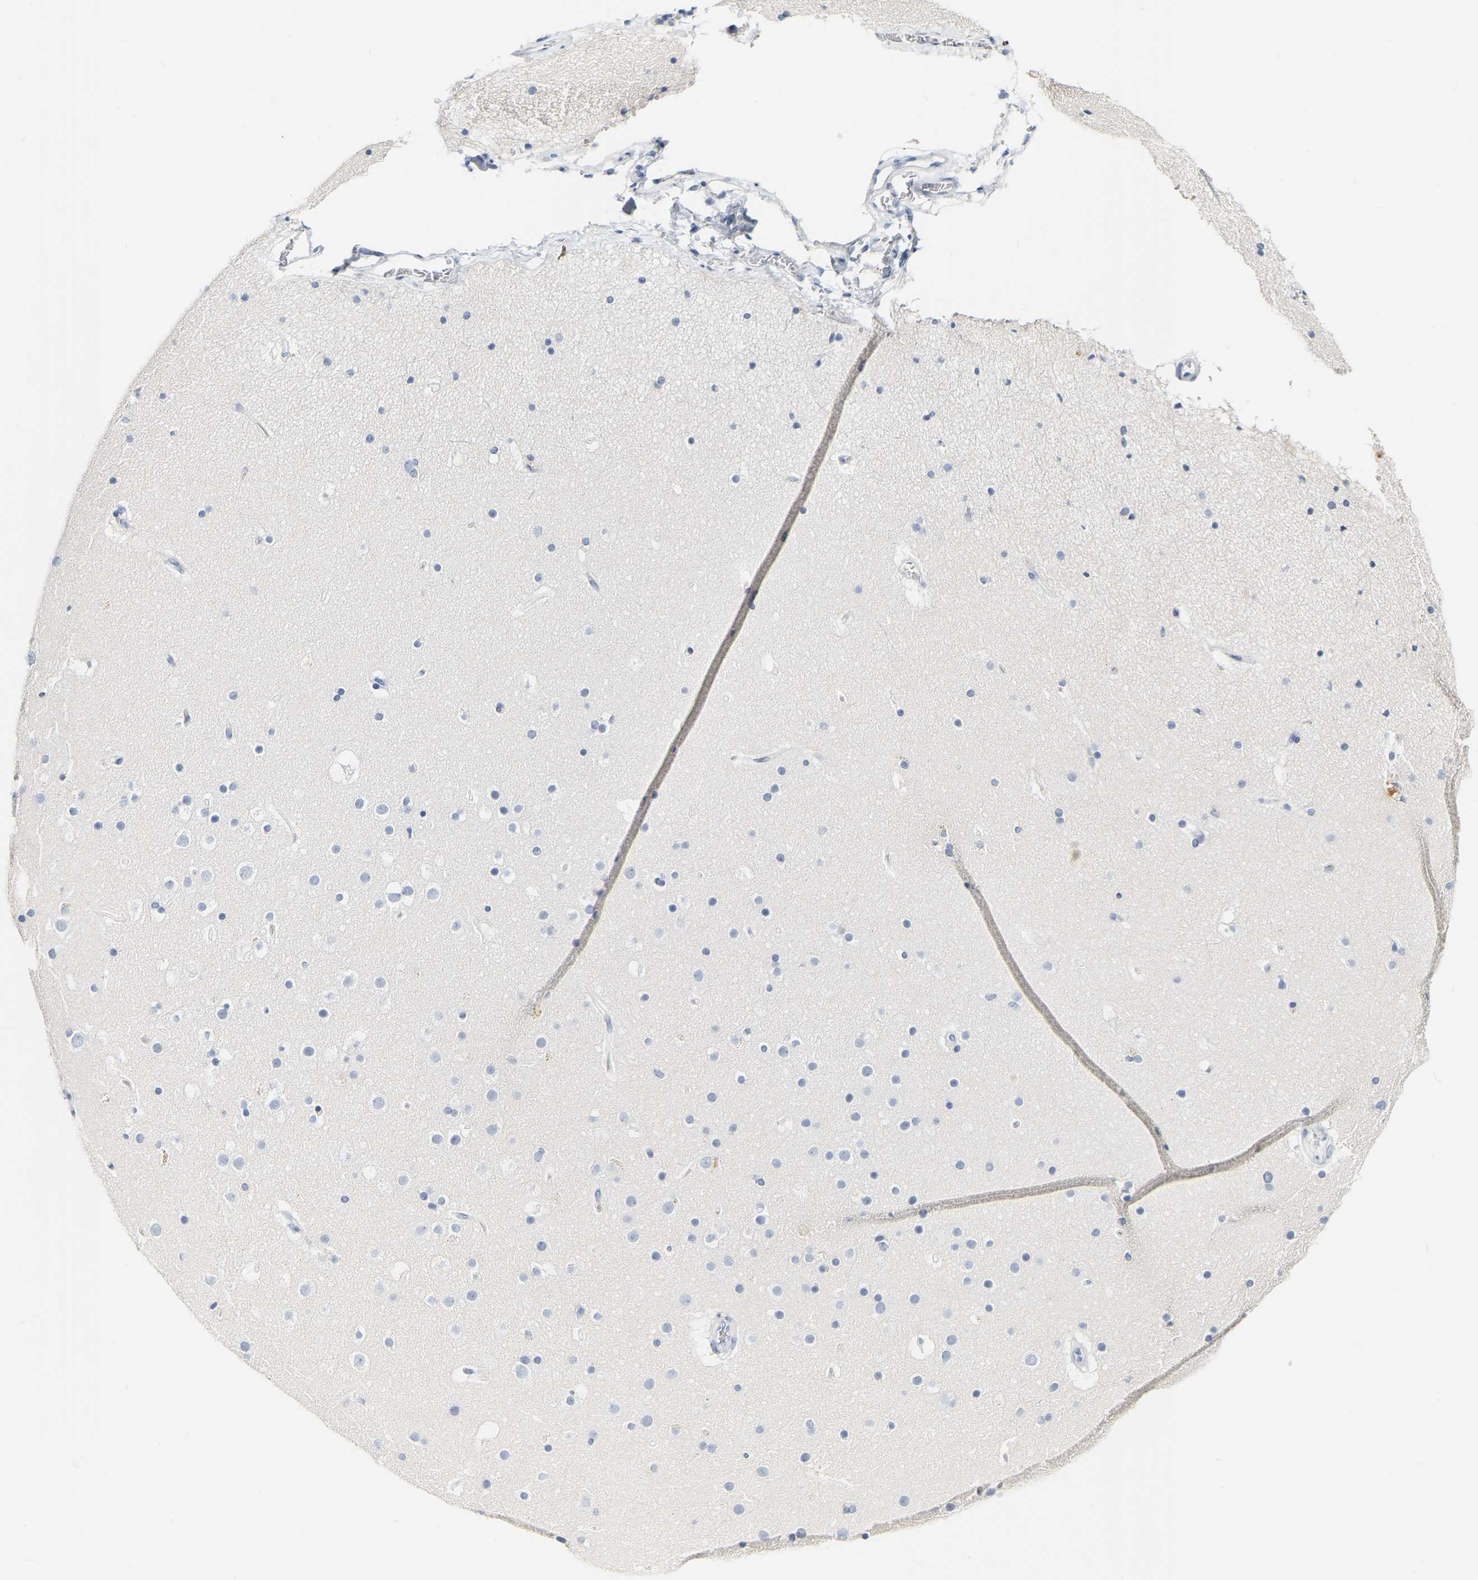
{"staining": {"intensity": "negative", "quantity": "none", "location": "none"}, "tissue": "cerebral cortex", "cell_type": "Endothelial cells", "image_type": "normal", "snomed": [{"axis": "morphology", "description": "Normal tissue, NOS"}, {"axis": "topography", "description": "Cerebral cortex"}], "caption": "This is an immunohistochemistry (IHC) histopathology image of normal cerebral cortex. There is no staining in endothelial cells.", "gene": "GNAS", "patient": {"sex": "male", "age": 57}}